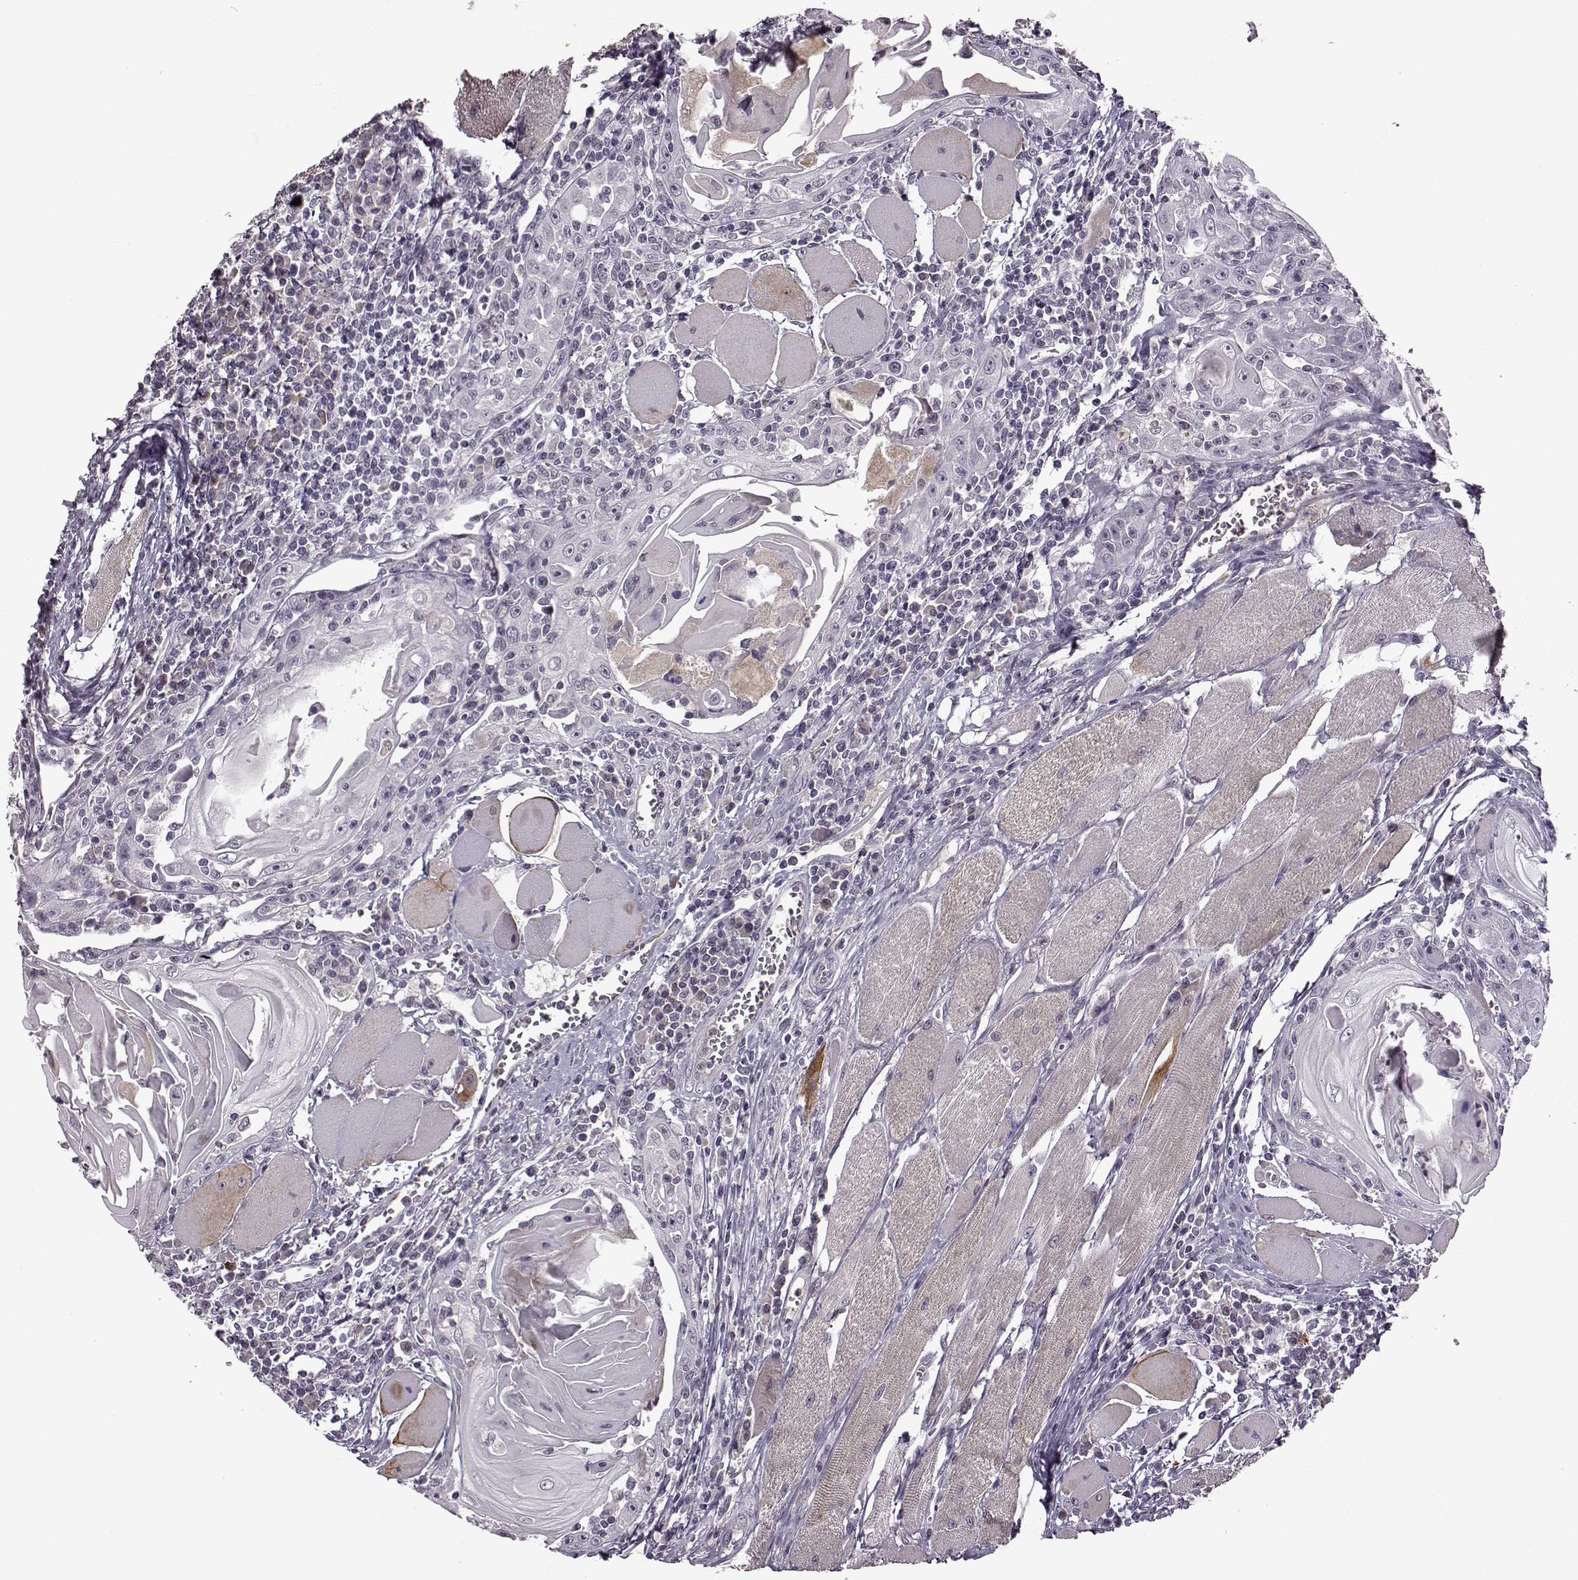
{"staining": {"intensity": "negative", "quantity": "none", "location": "none"}, "tissue": "head and neck cancer", "cell_type": "Tumor cells", "image_type": "cancer", "snomed": [{"axis": "morphology", "description": "Normal tissue, NOS"}, {"axis": "morphology", "description": "Squamous cell carcinoma, NOS"}, {"axis": "topography", "description": "Oral tissue"}, {"axis": "topography", "description": "Head-Neck"}], "caption": "Immunohistochemical staining of human head and neck cancer (squamous cell carcinoma) demonstrates no significant staining in tumor cells.", "gene": "CNGA3", "patient": {"sex": "male", "age": 52}}